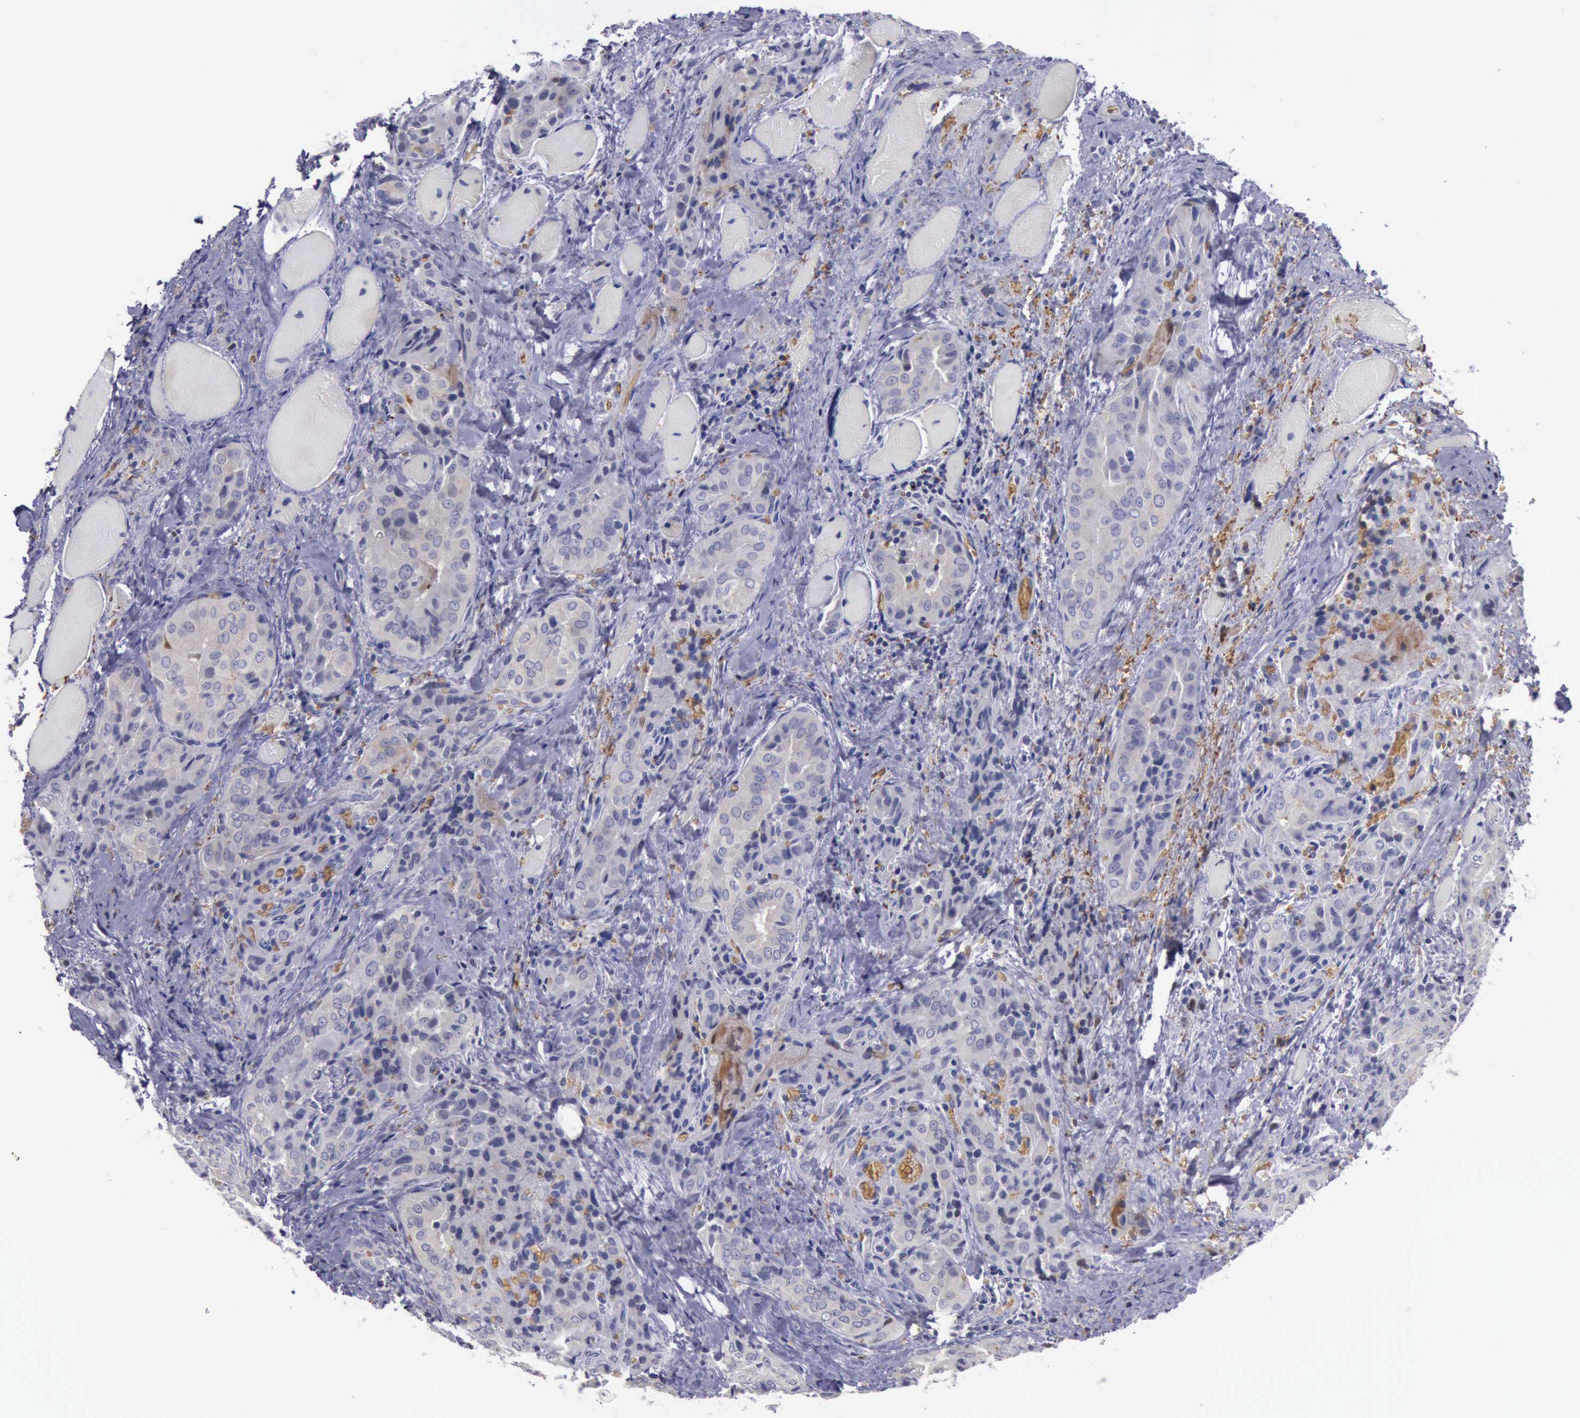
{"staining": {"intensity": "weak", "quantity": "25%-75%", "location": "cytoplasmic/membranous"}, "tissue": "thyroid cancer", "cell_type": "Tumor cells", "image_type": "cancer", "snomed": [{"axis": "morphology", "description": "Papillary adenocarcinoma, NOS"}, {"axis": "topography", "description": "Thyroid gland"}], "caption": "Approximately 25%-75% of tumor cells in human papillary adenocarcinoma (thyroid) show weak cytoplasmic/membranous protein positivity as visualized by brown immunohistochemical staining.", "gene": "CEP128", "patient": {"sex": "female", "age": 71}}